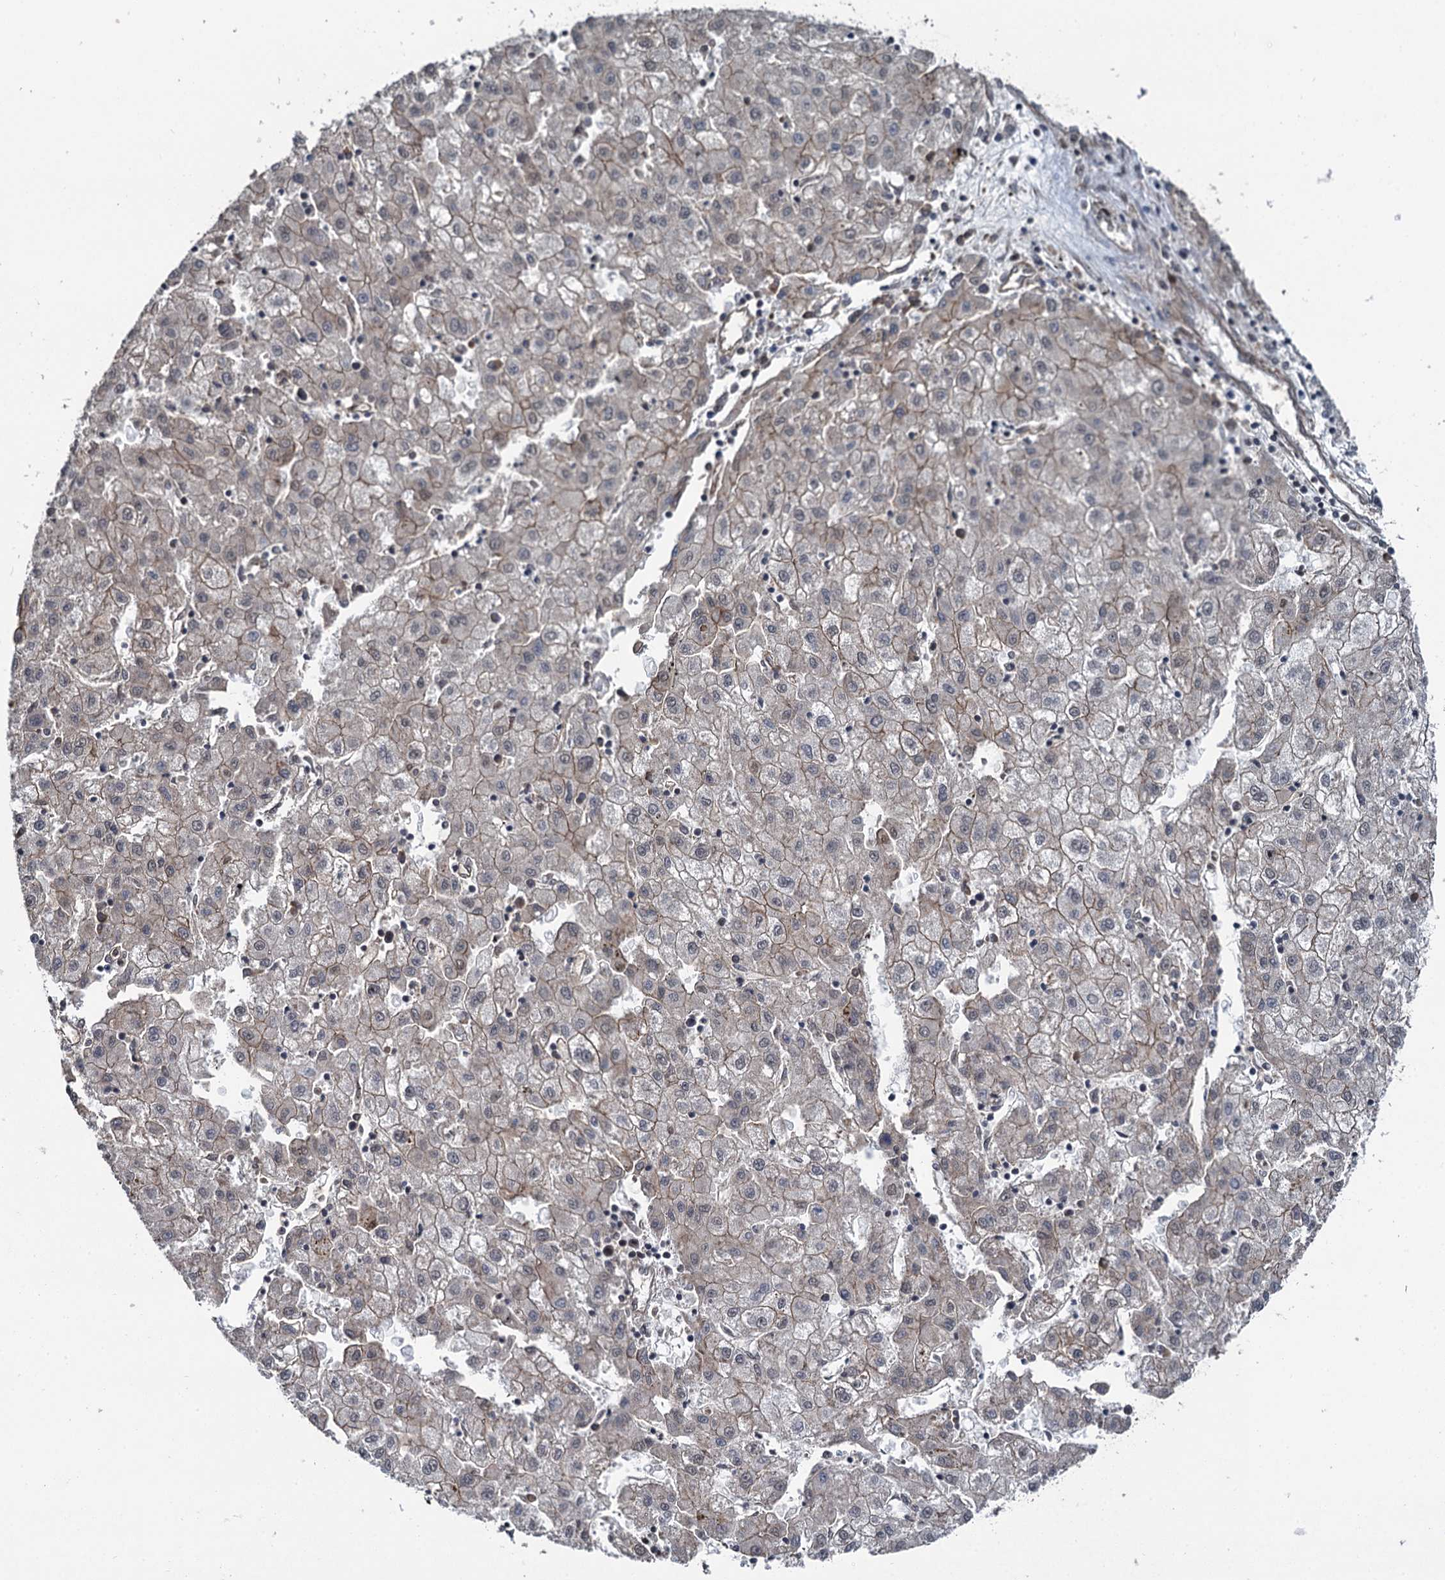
{"staining": {"intensity": "weak", "quantity": "<25%", "location": "cytoplasmic/membranous"}, "tissue": "liver cancer", "cell_type": "Tumor cells", "image_type": "cancer", "snomed": [{"axis": "morphology", "description": "Carcinoma, Hepatocellular, NOS"}, {"axis": "topography", "description": "Liver"}], "caption": "A high-resolution micrograph shows IHC staining of liver cancer, which exhibits no significant expression in tumor cells.", "gene": "SVIP", "patient": {"sex": "male", "age": 72}}